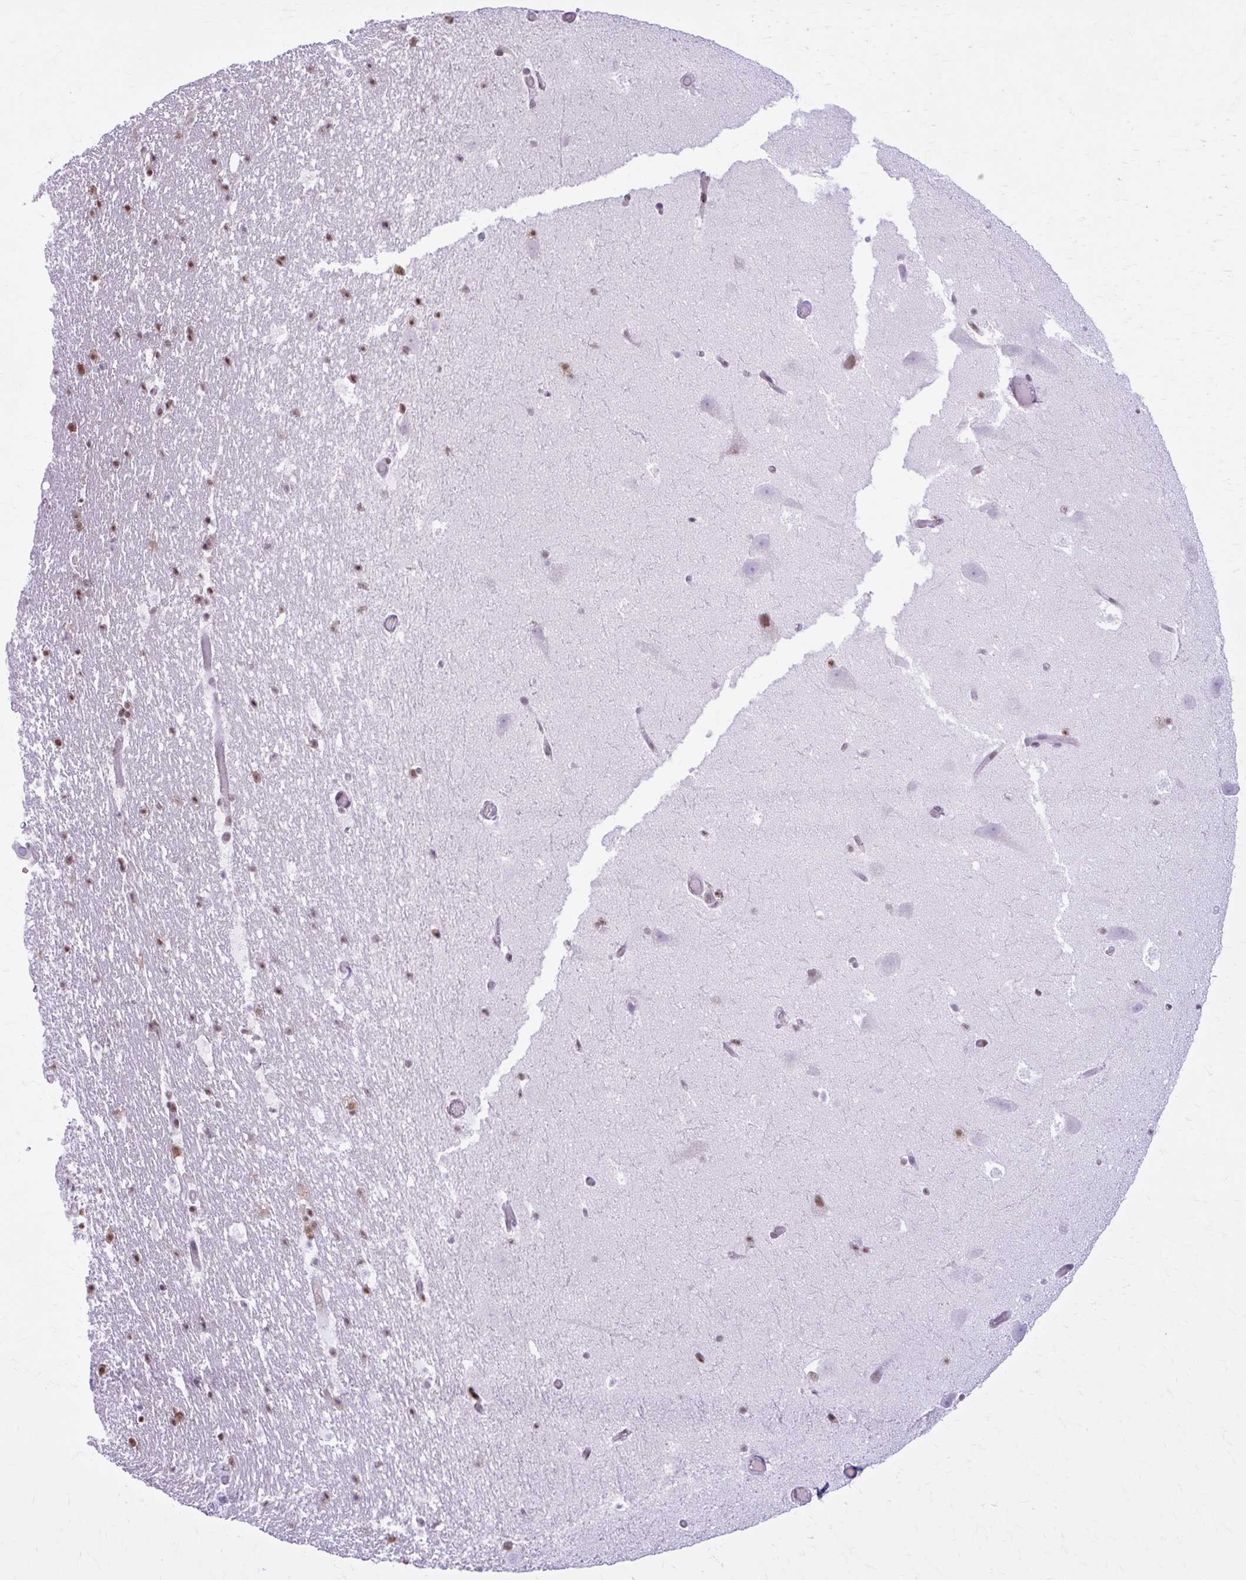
{"staining": {"intensity": "moderate", "quantity": "25%-75%", "location": "nuclear"}, "tissue": "hippocampus", "cell_type": "Glial cells", "image_type": "normal", "snomed": [{"axis": "morphology", "description": "Normal tissue, NOS"}, {"axis": "topography", "description": "Hippocampus"}], "caption": "A histopathology image showing moderate nuclear expression in about 25%-75% of glial cells in unremarkable hippocampus, as visualized by brown immunohistochemical staining.", "gene": "PABIR1", "patient": {"sex": "female", "age": 42}}